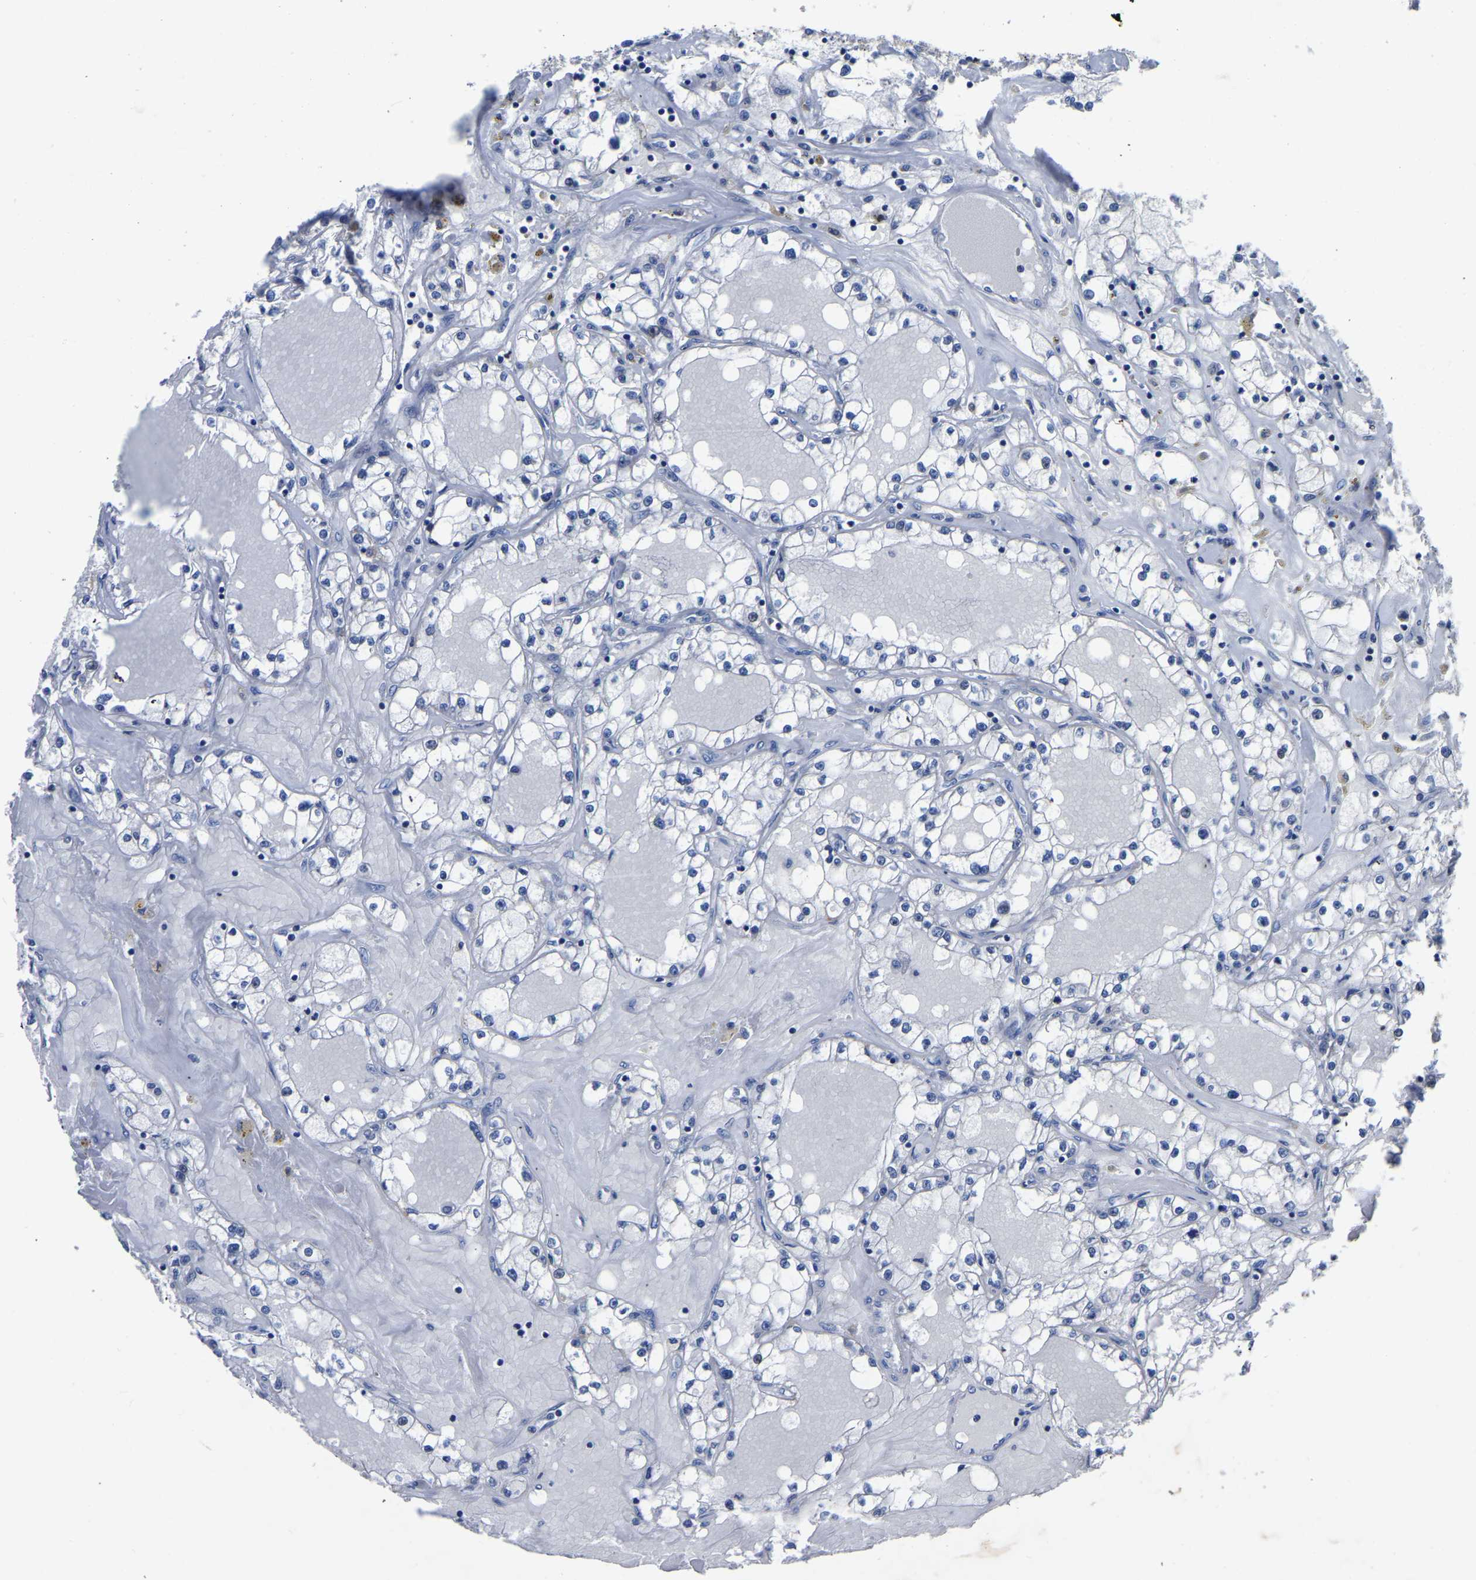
{"staining": {"intensity": "negative", "quantity": "none", "location": "none"}, "tissue": "renal cancer", "cell_type": "Tumor cells", "image_type": "cancer", "snomed": [{"axis": "morphology", "description": "Adenocarcinoma, NOS"}, {"axis": "topography", "description": "Kidney"}], "caption": "Renal adenocarcinoma stained for a protein using IHC exhibits no staining tumor cells.", "gene": "FGD5", "patient": {"sex": "male", "age": 56}}